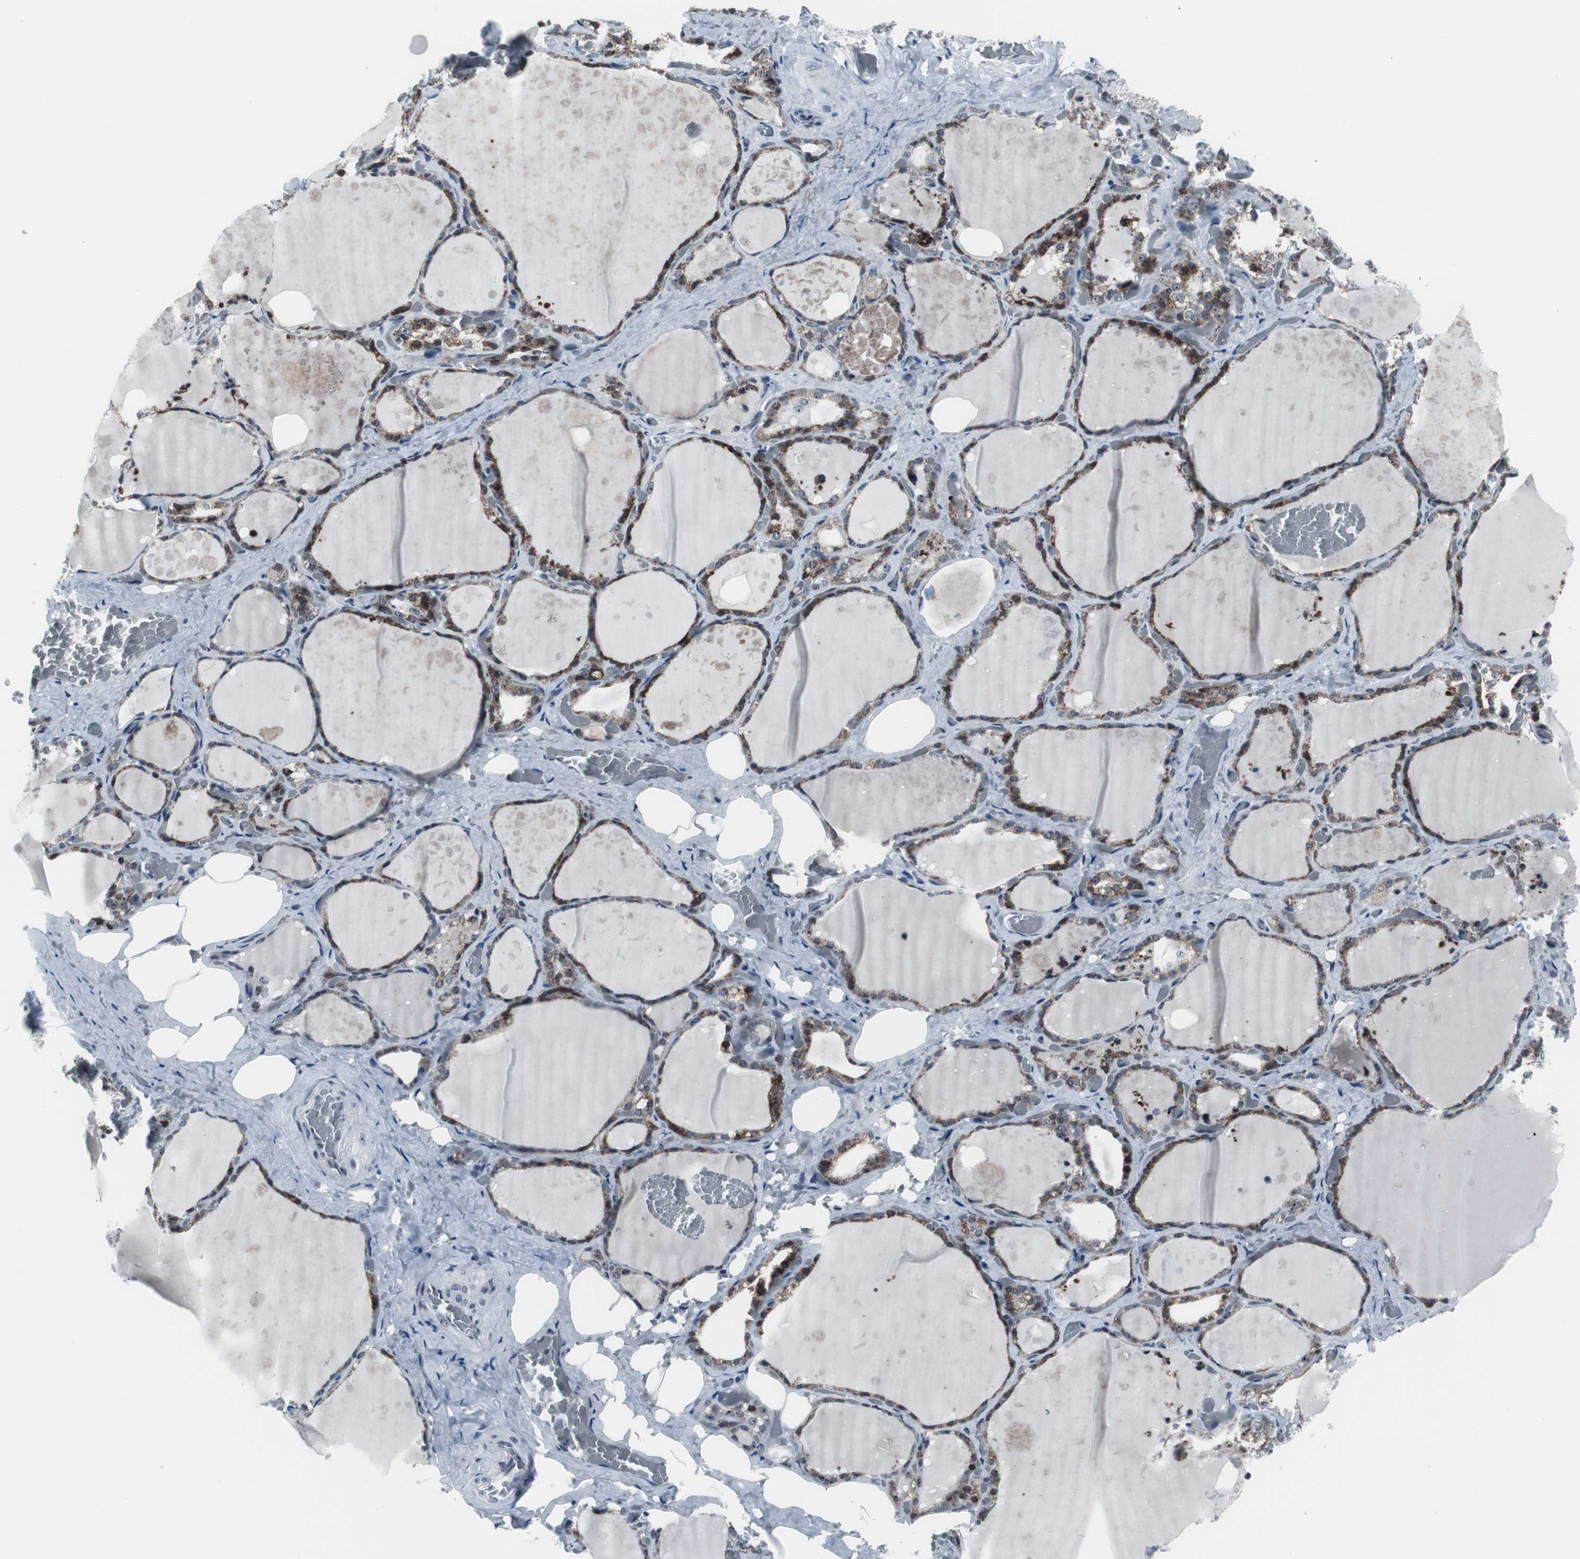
{"staining": {"intensity": "moderate", "quantity": ">75%", "location": "nuclear"}, "tissue": "thyroid gland", "cell_type": "Glandular cells", "image_type": "normal", "snomed": [{"axis": "morphology", "description": "Normal tissue, NOS"}, {"axis": "topography", "description": "Thyroid gland"}], "caption": "IHC photomicrograph of unremarkable thyroid gland: thyroid gland stained using immunohistochemistry (IHC) demonstrates medium levels of moderate protein expression localized specifically in the nuclear of glandular cells, appearing as a nuclear brown color.", "gene": "DOK1", "patient": {"sex": "male", "age": 61}}